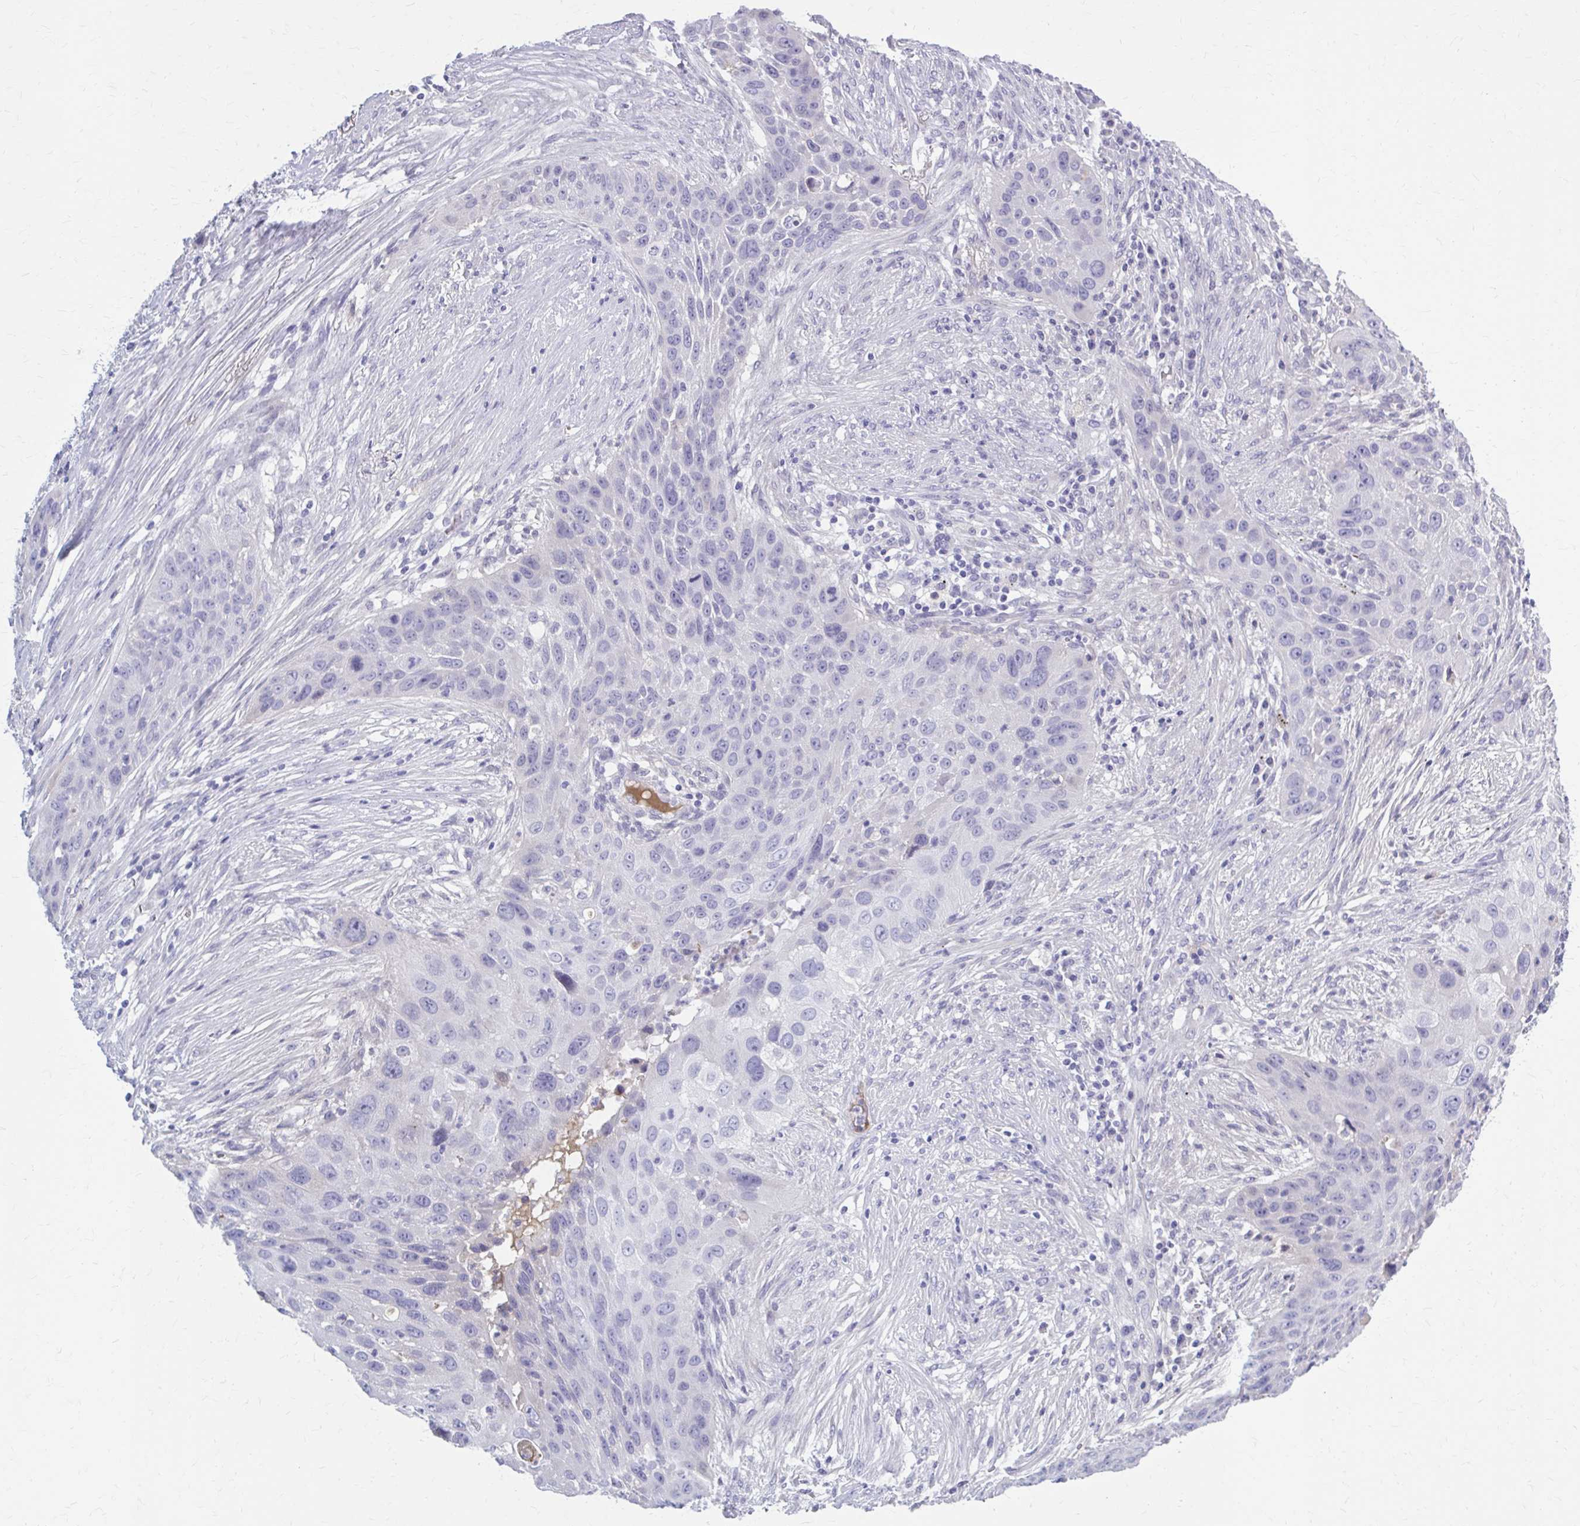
{"staining": {"intensity": "negative", "quantity": "none", "location": "none"}, "tissue": "lung cancer", "cell_type": "Tumor cells", "image_type": "cancer", "snomed": [{"axis": "morphology", "description": "Squamous cell carcinoma, NOS"}, {"axis": "topography", "description": "Lung"}], "caption": "Immunohistochemical staining of human lung squamous cell carcinoma exhibits no significant positivity in tumor cells.", "gene": "SERPIND1", "patient": {"sex": "male", "age": 63}}